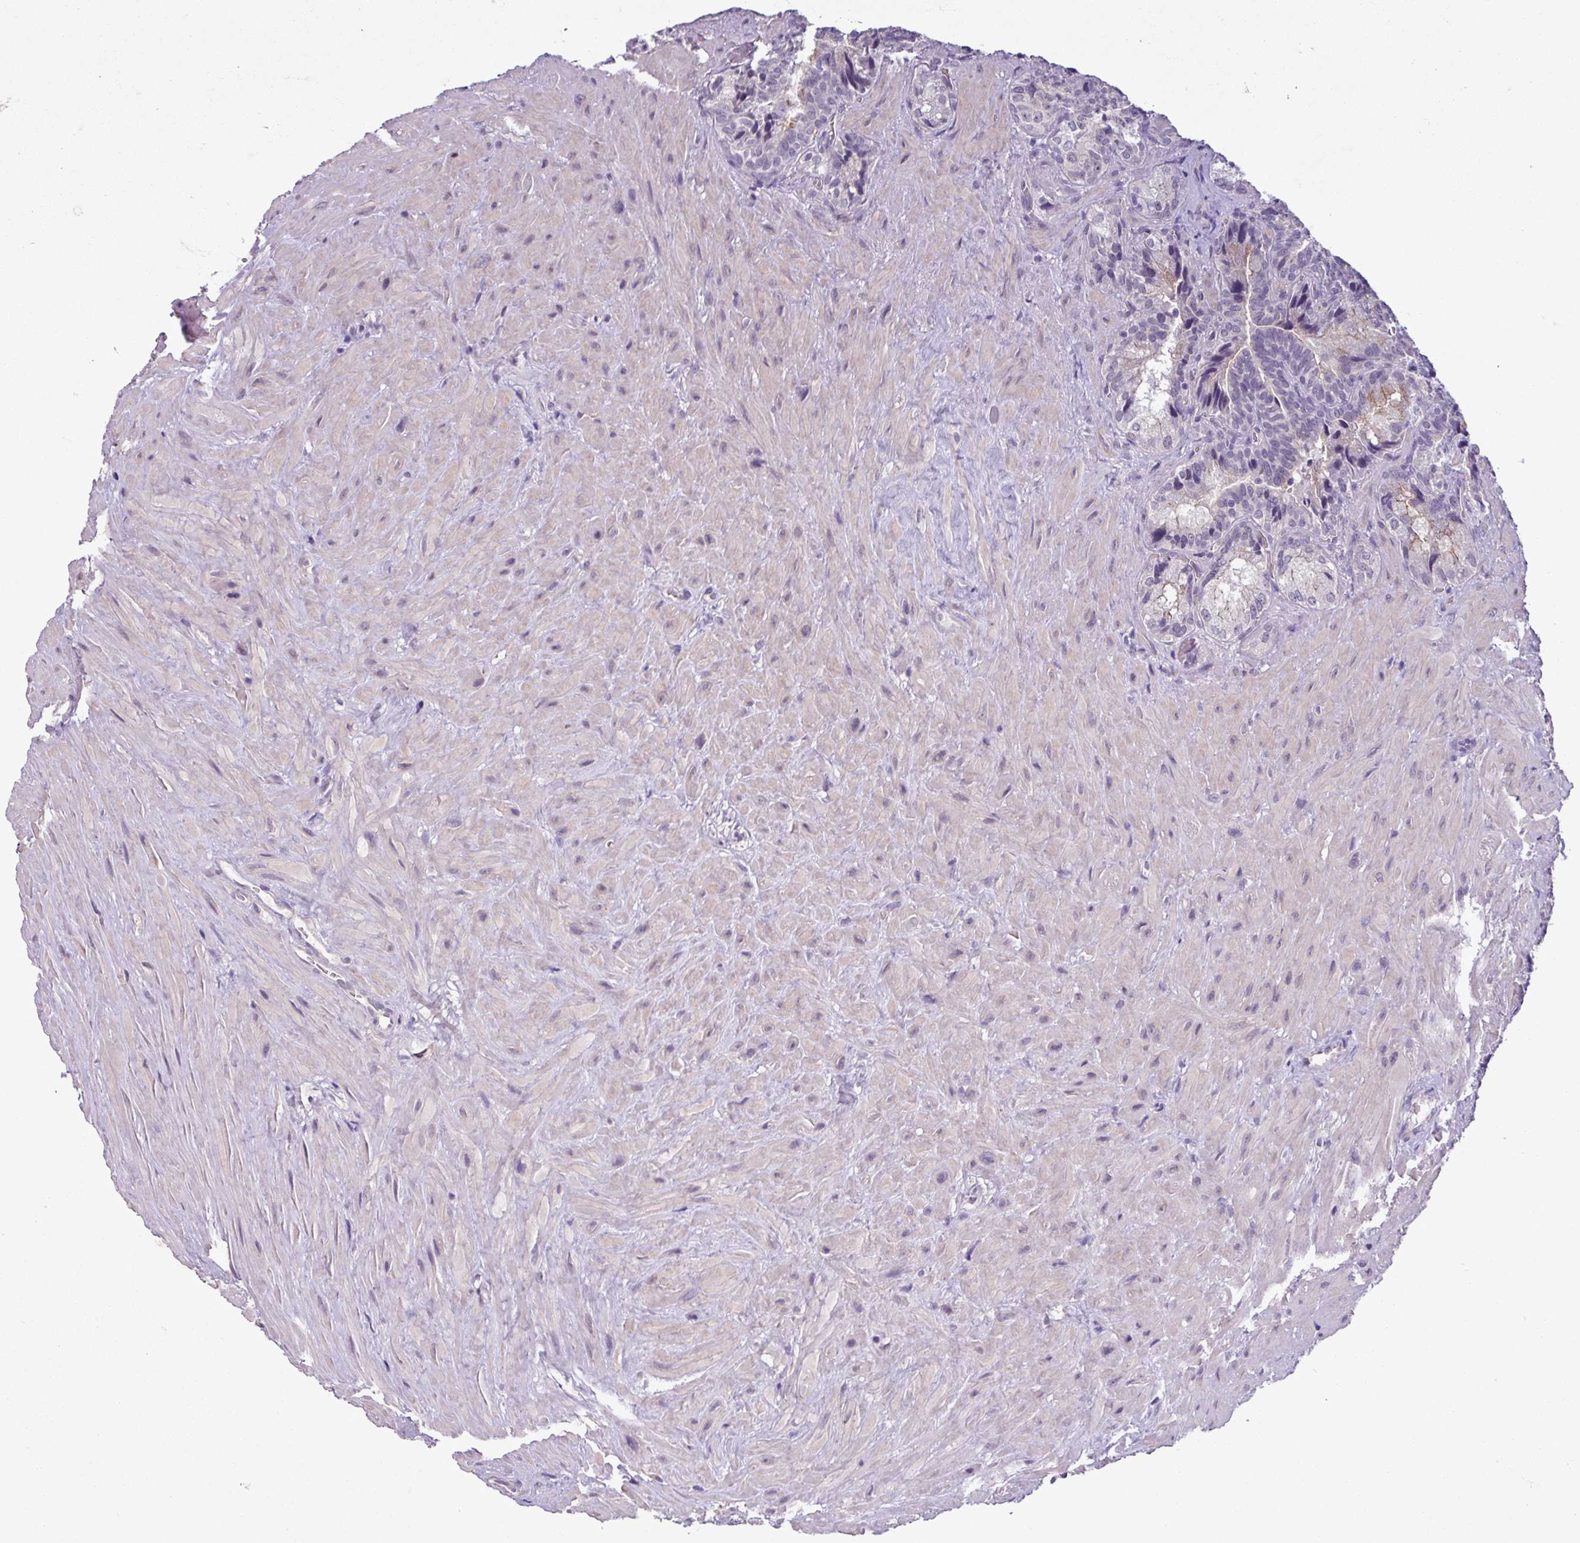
{"staining": {"intensity": "negative", "quantity": "none", "location": "none"}, "tissue": "seminal vesicle", "cell_type": "Glandular cells", "image_type": "normal", "snomed": [{"axis": "morphology", "description": "Normal tissue, NOS"}, {"axis": "topography", "description": "Seminal veicle"}], "caption": "Immunohistochemistry (IHC) photomicrograph of unremarkable seminal vesicle: human seminal vesicle stained with DAB (3,3'-diaminobenzidine) exhibits no significant protein expression in glandular cells.", "gene": "C9orf24", "patient": {"sex": "male", "age": 68}}